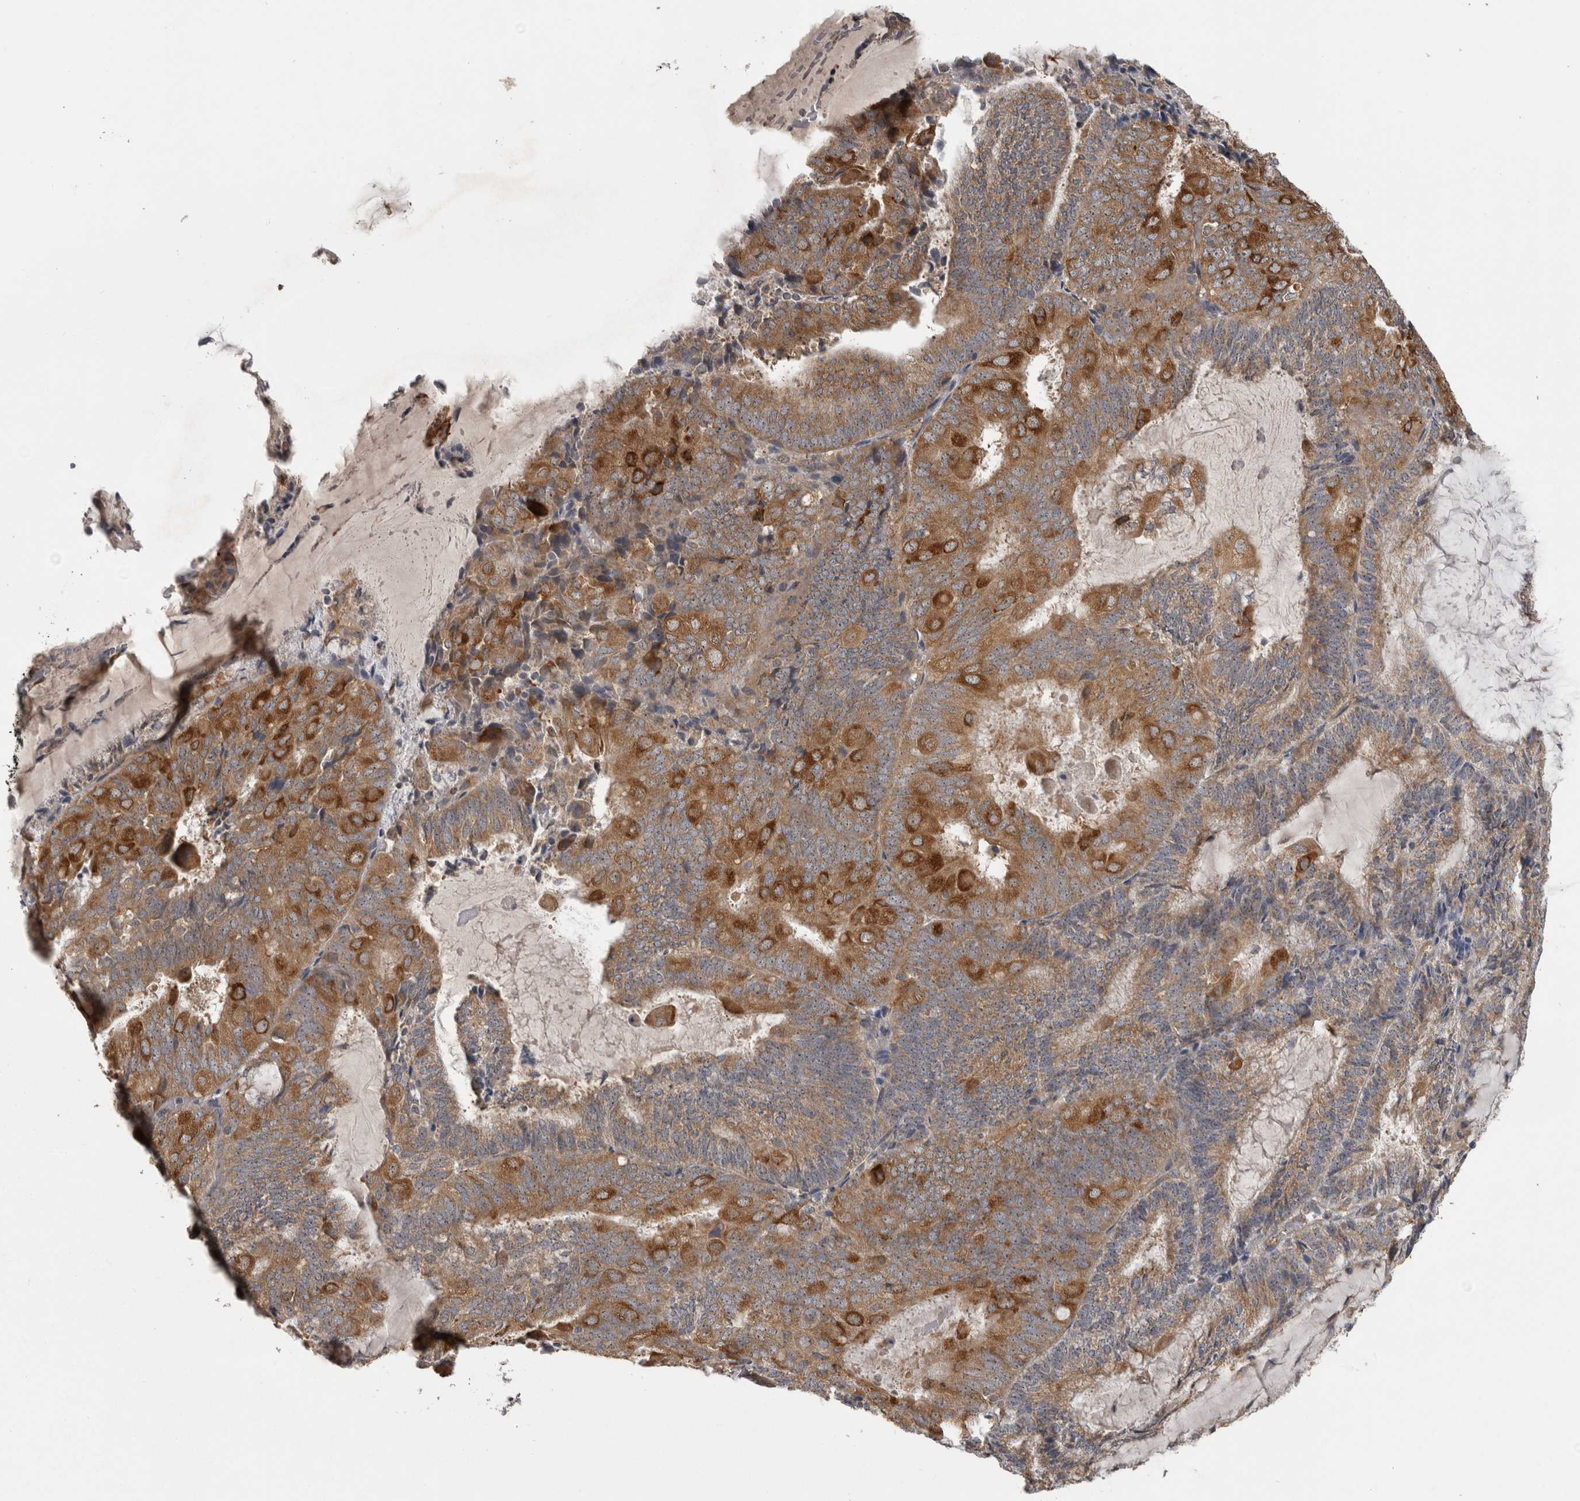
{"staining": {"intensity": "strong", "quantity": "25%-75%", "location": "cytoplasmic/membranous"}, "tissue": "endometrial cancer", "cell_type": "Tumor cells", "image_type": "cancer", "snomed": [{"axis": "morphology", "description": "Adenocarcinoma, NOS"}, {"axis": "topography", "description": "Endometrium"}], "caption": "This histopathology image exhibits endometrial adenocarcinoma stained with immunohistochemistry (IHC) to label a protein in brown. The cytoplasmic/membranous of tumor cells show strong positivity for the protein. Nuclei are counter-stained blue.", "gene": "ATXN2", "patient": {"sex": "female", "age": 81}}